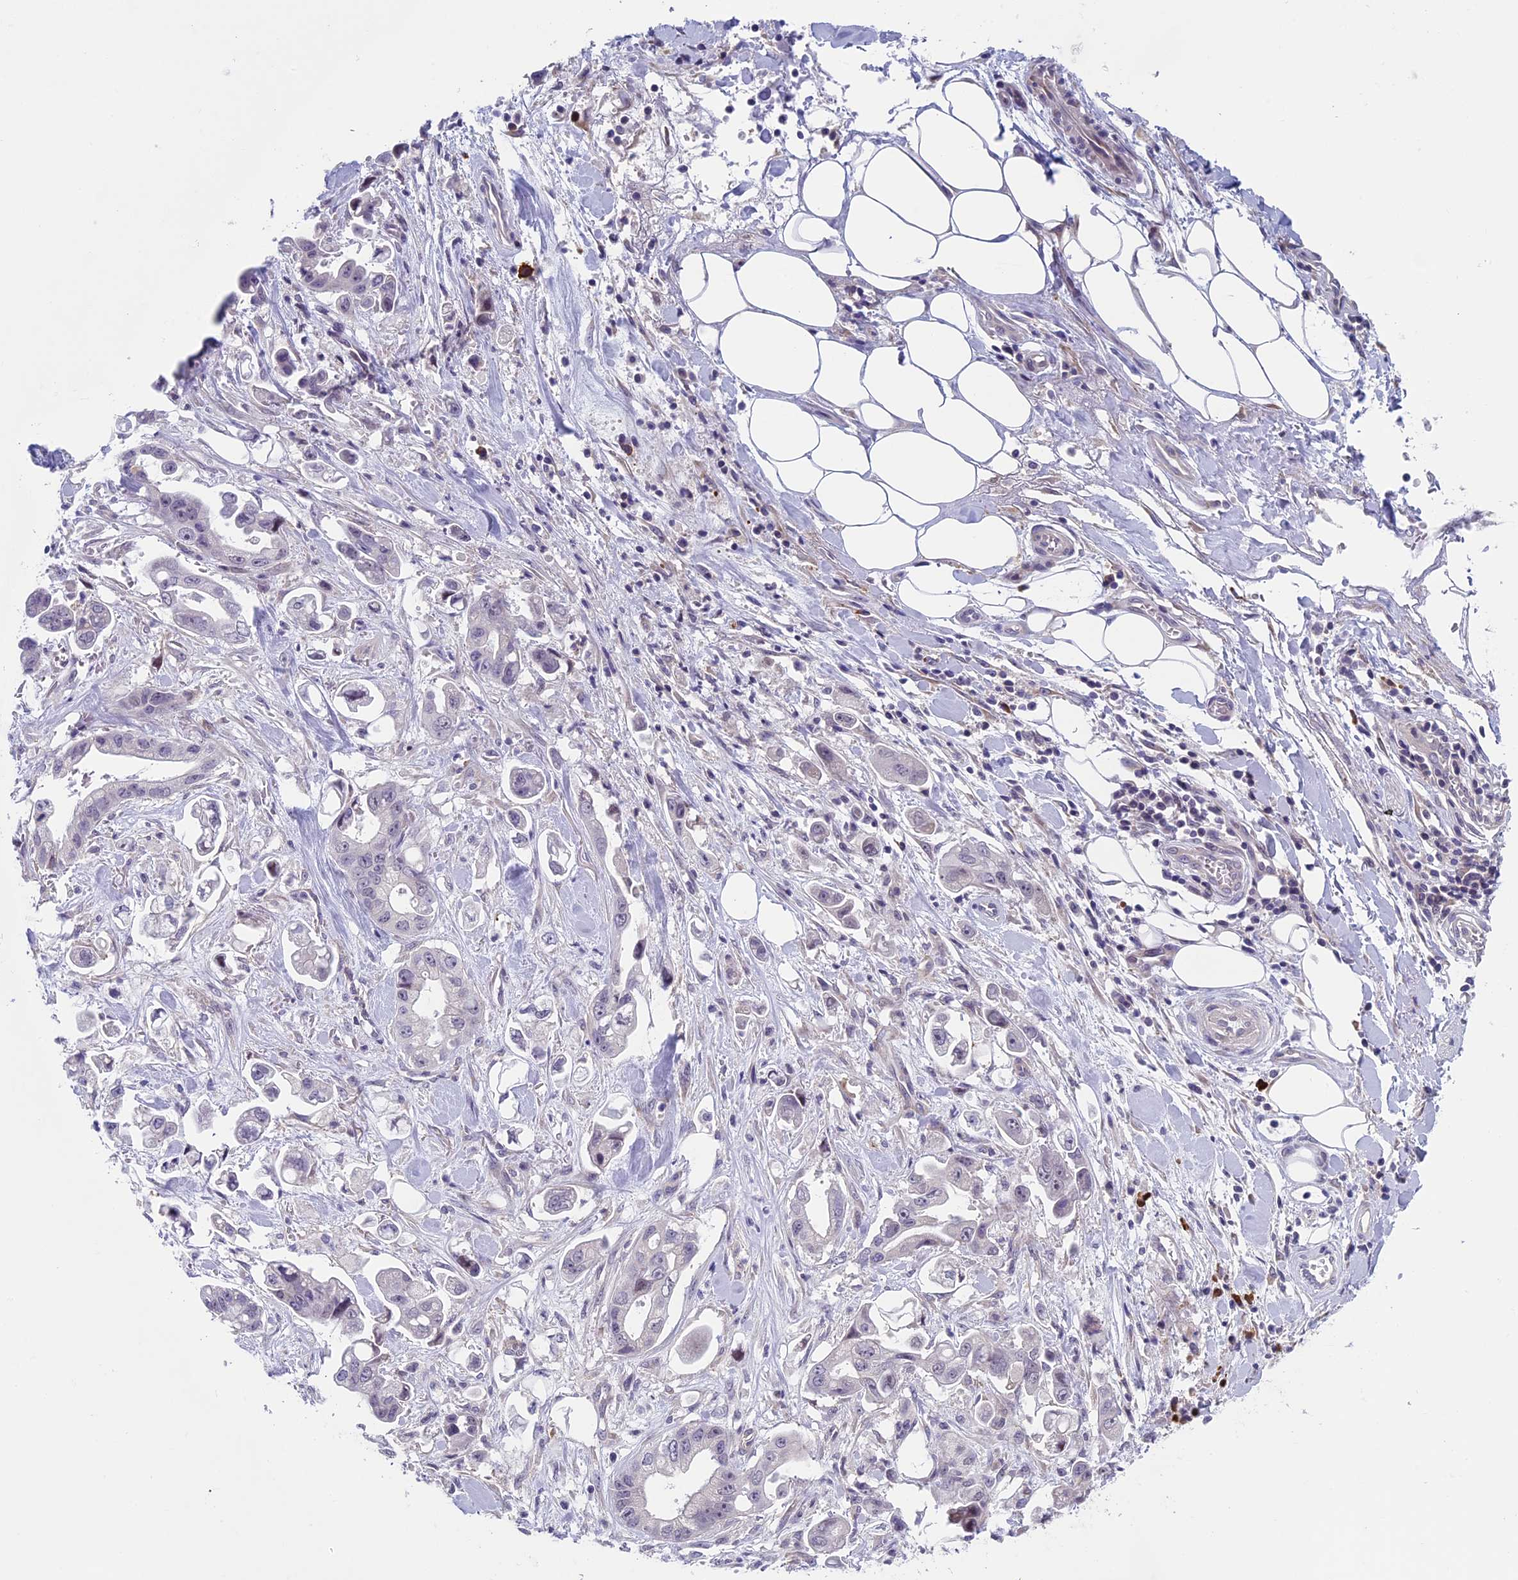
{"staining": {"intensity": "negative", "quantity": "none", "location": "none"}, "tissue": "stomach cancer", "cell_type": "Tumor cells", "image_type": "cancer", "snomed": [{"axis": "morphology", "description": "Adenocarcinoma, NOS"}, {"axis": "topography", "description": "Stomach"}], "caption": "Tumor cells show no significant protein expression in stomach cancer.", "gene": "CNEP1R1", "patient": {"sex": "male", "age": 62}}